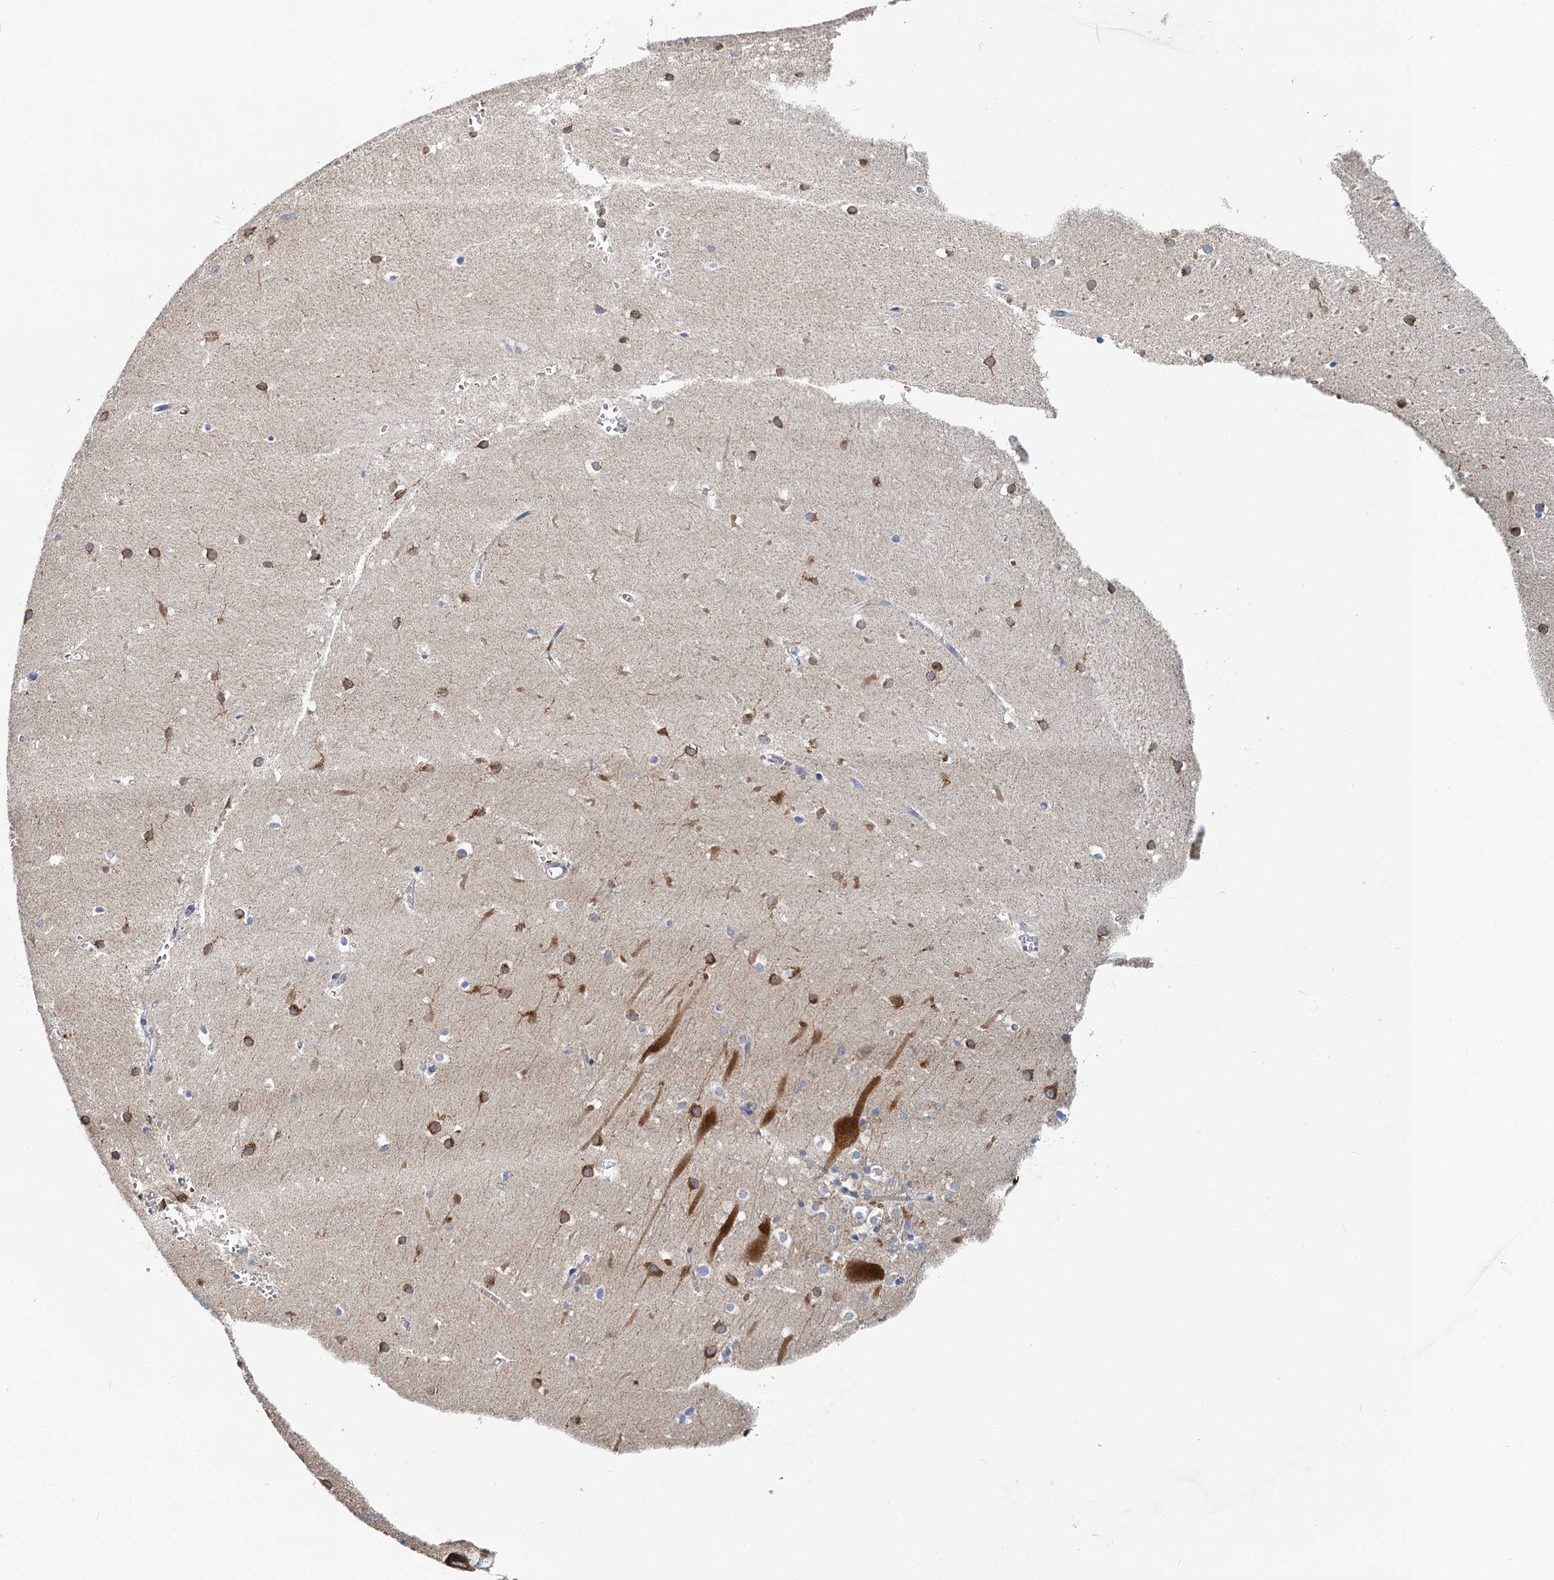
{"staining": {"intensity": "negative", "quantity": "none", "location": "none"}, "tissue": "cerebellum", "cell_type": "Cells in granular layer", "image_type": "normal", "snomed": [{"axis": "morphology", "description": "Normal tissue, NOS"}, {"axis": "topography", "description": "Cerebellum"}], "caption": "DAB (3,3'-diaminobenzidine) immunohistochemical staining of benign human cerebellum reveals no significant expression in cells in granular layer.", "gene": "NBEA", "patient": {"sex": "male", "age": 54}}